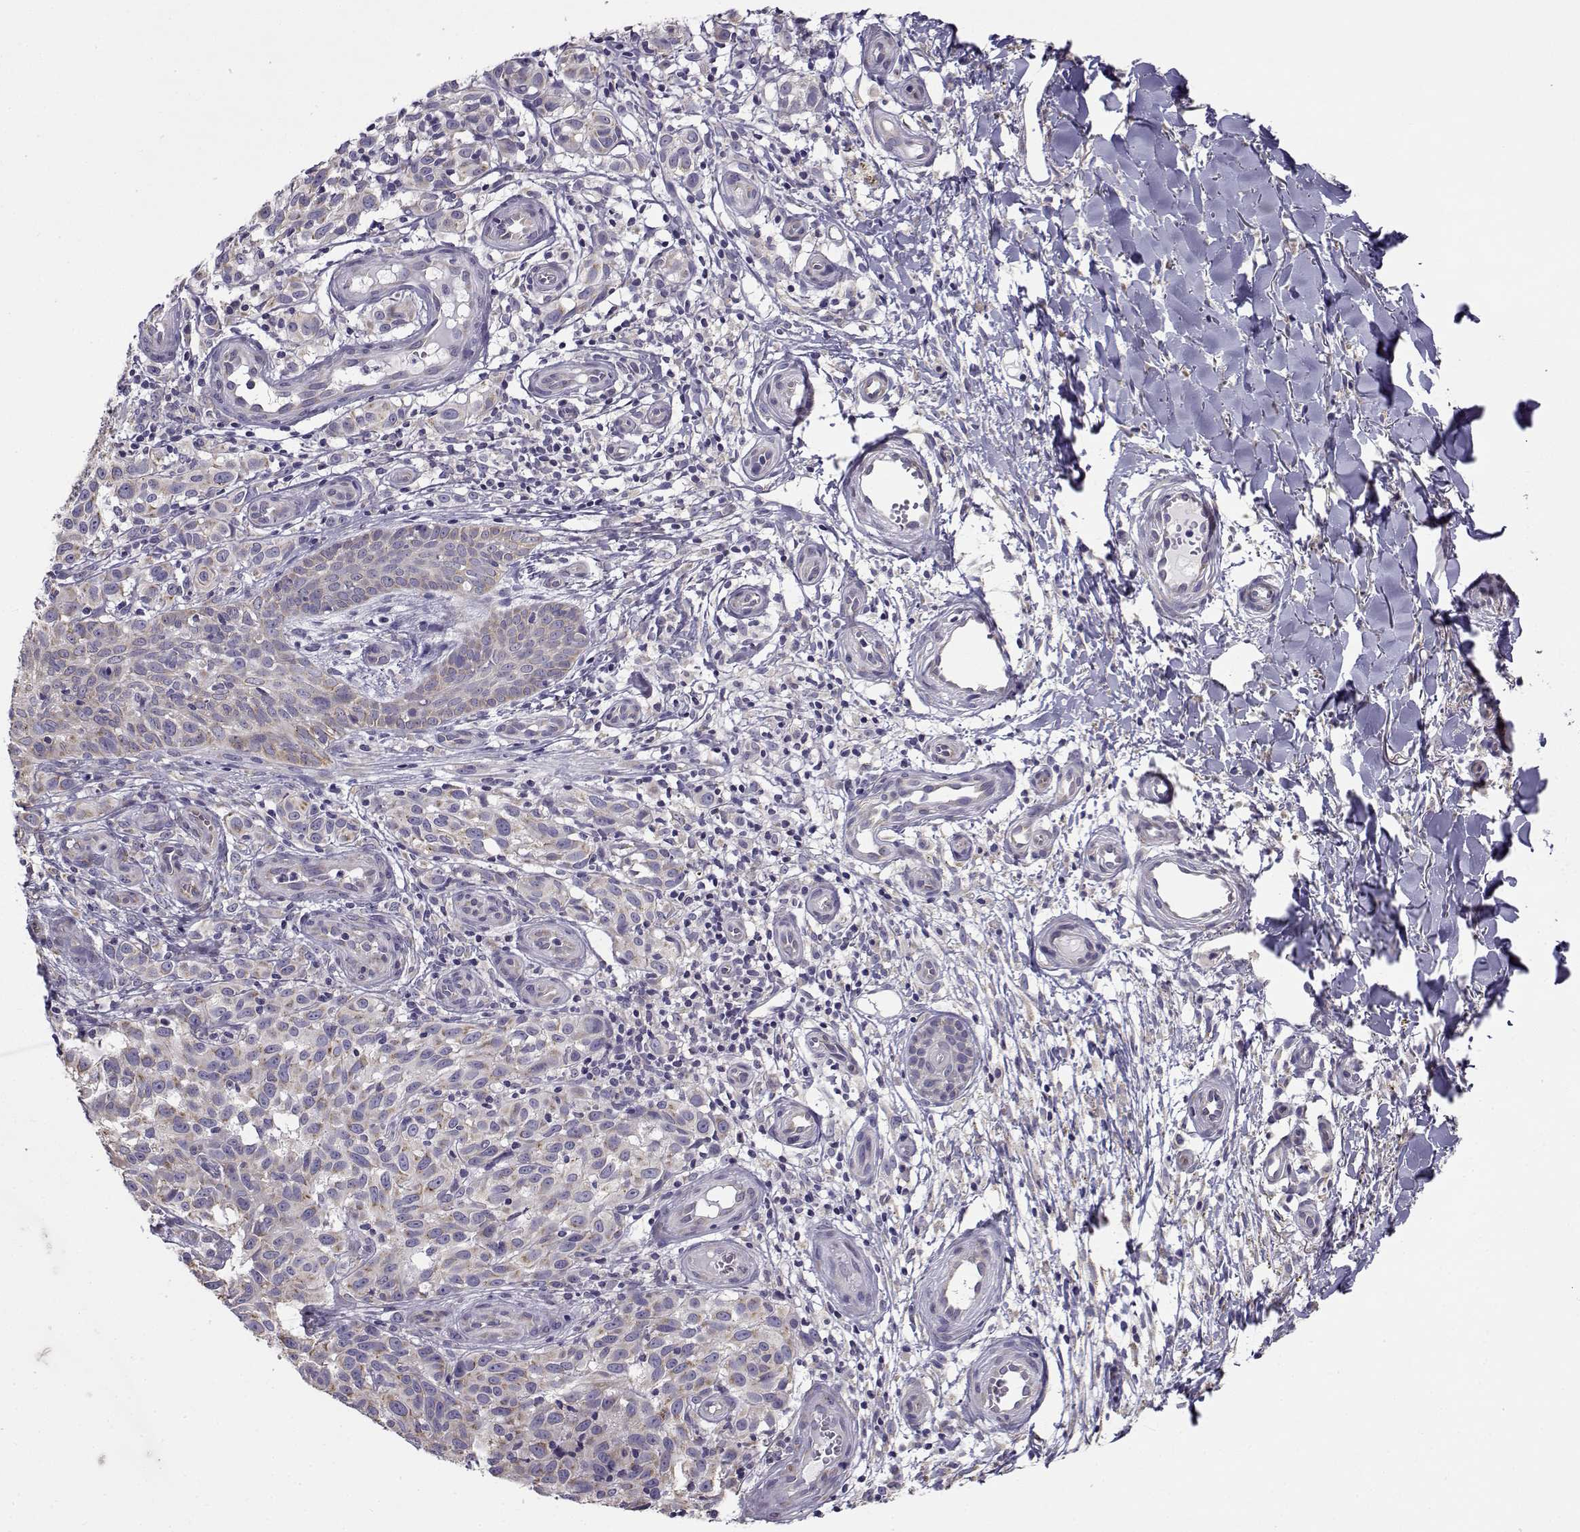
{"staining": {"intensity": "moderate", "quantity": "<25%", "location": "cytoplasmic/membranous"}, "tissue": "melanoma", "cell_type": "Tumor cells", "image_type": "cancer", "snomed": [{"axis": "morphology", "description": "Malignant melanoma, NOS"}, {"axis": "topography", "description": "Skin"}], "caption": "There is low levels of moderate cytoplasmic/membranous staining in tumor cells of melanoma, as demonstrated by immunohistochemical staining (brown color).", "gene": "BEND6", "patient": {"sex": "female", "age": 53}}